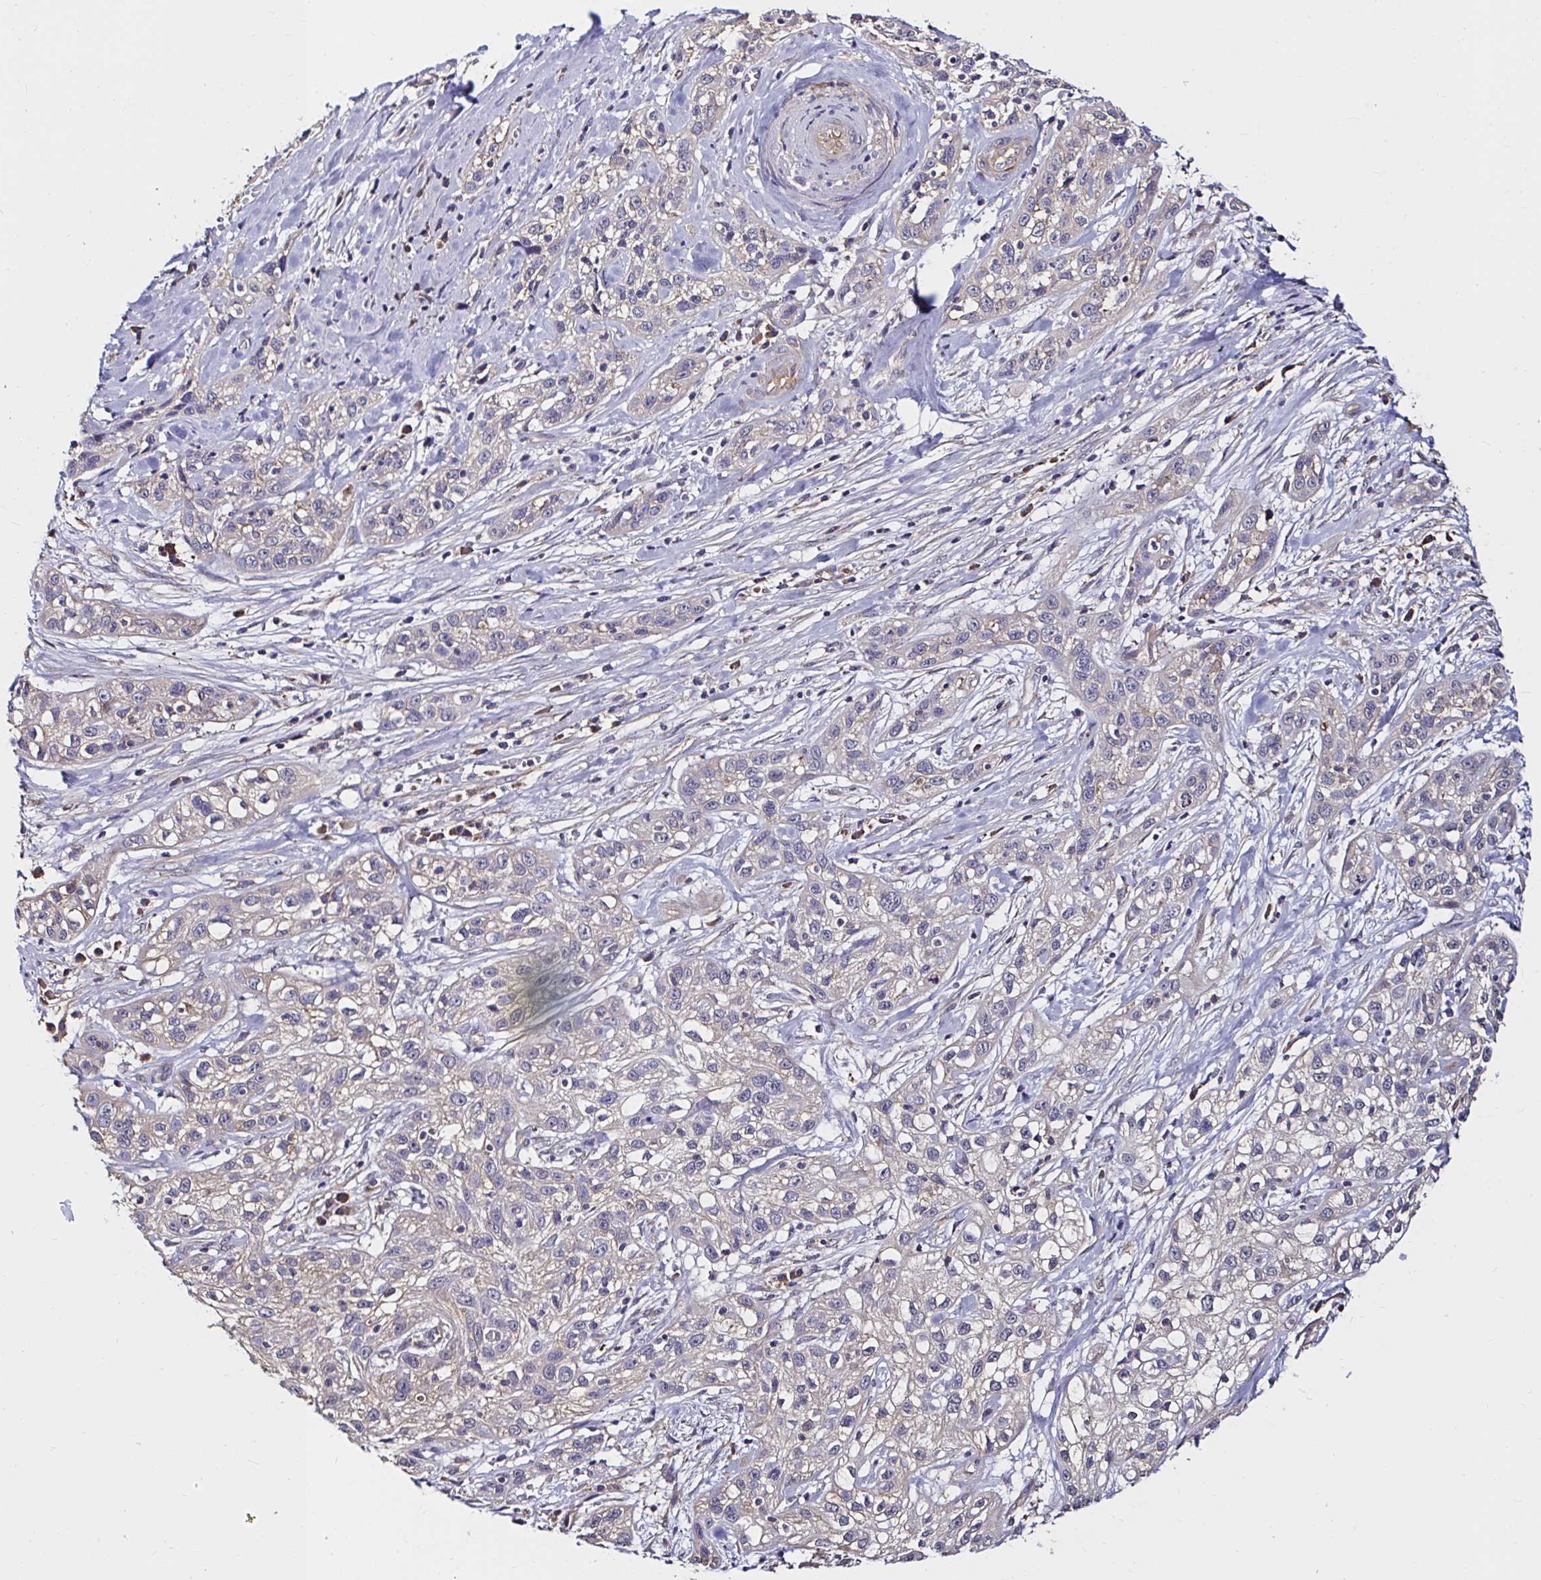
{"staining": {"intensity": "negative", "quantity": "none", "location": "none"}, "tissue": "skin cancer", "cell_type": "Tumor cells", "image_type": "cancer", "snomed": [{"axis": "morphology", "description": "Squamous cell carcinoma, NOS"}, {"axis": "topography", "description": "Skin"}], "caption": "A high-resolution photomicrograph shows immunohistochemistry (IHC) staining of skin cancer (squamous cell carcinoma), which exhibits no significant staining in tumor cells.", "gene": "RSRP1", "patient": {"sex": "male", "age": 82}}